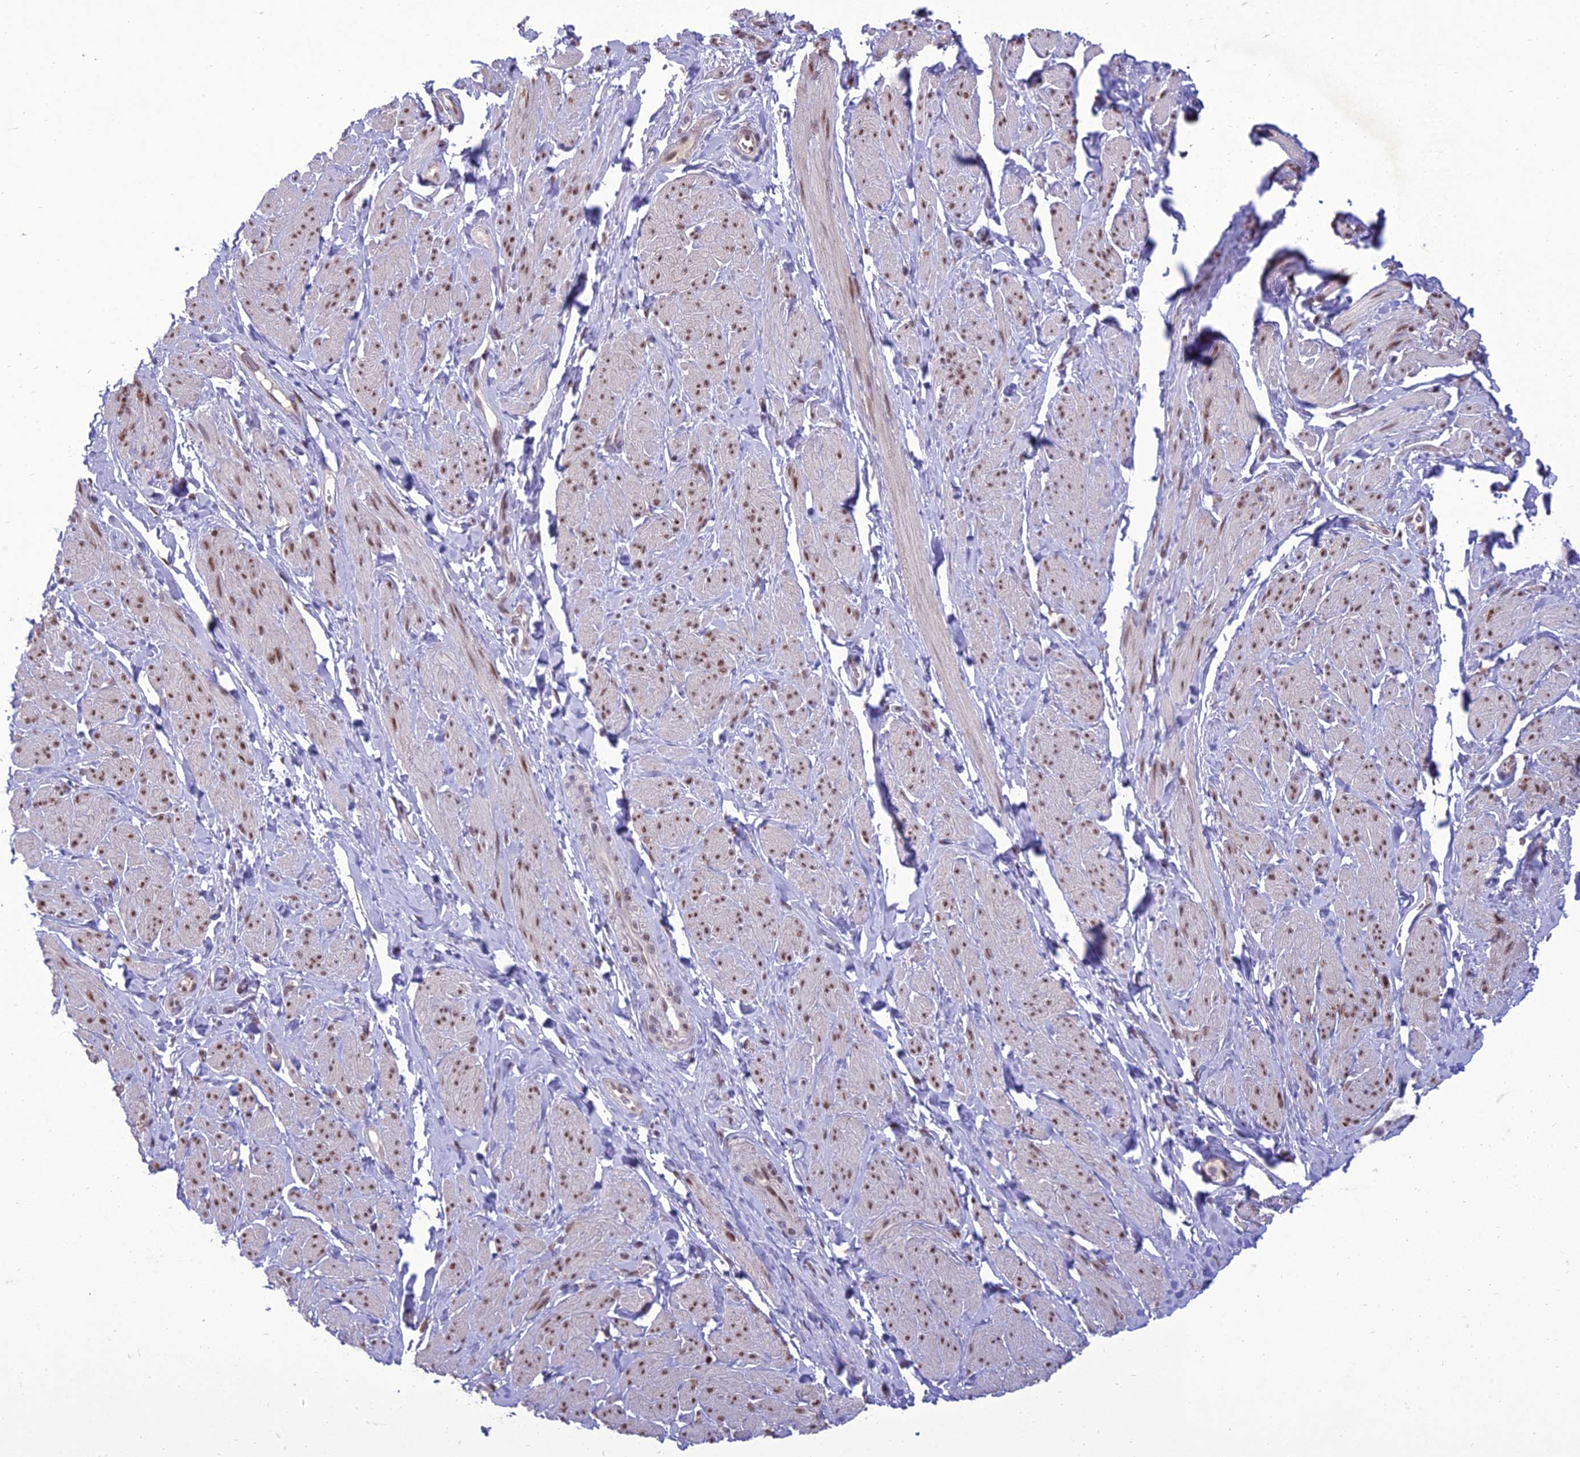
{"staining": {"intensity": "weak", "quantity": "25%-75%", "location": "nuclear"}, "tissue": "smooth muscle", "cell_type": "Smooth muscle cells", "image_type": "normal", "snomed": [{"axis": "morphology", "description": "Normal tissue, NOS"}, {"axis": "topography", "description": "Smooth muscle"}, {"axis": "topography", "description": "Peripheral nerve tissue"}], "caption": "A low amount of weak nuclear expression is present in approximately 25%-75% of smooth muscle cells in unremarkable smooth muscle.", "gene": "RANBP3", "patient": {"sex": "male", "age": 69}}